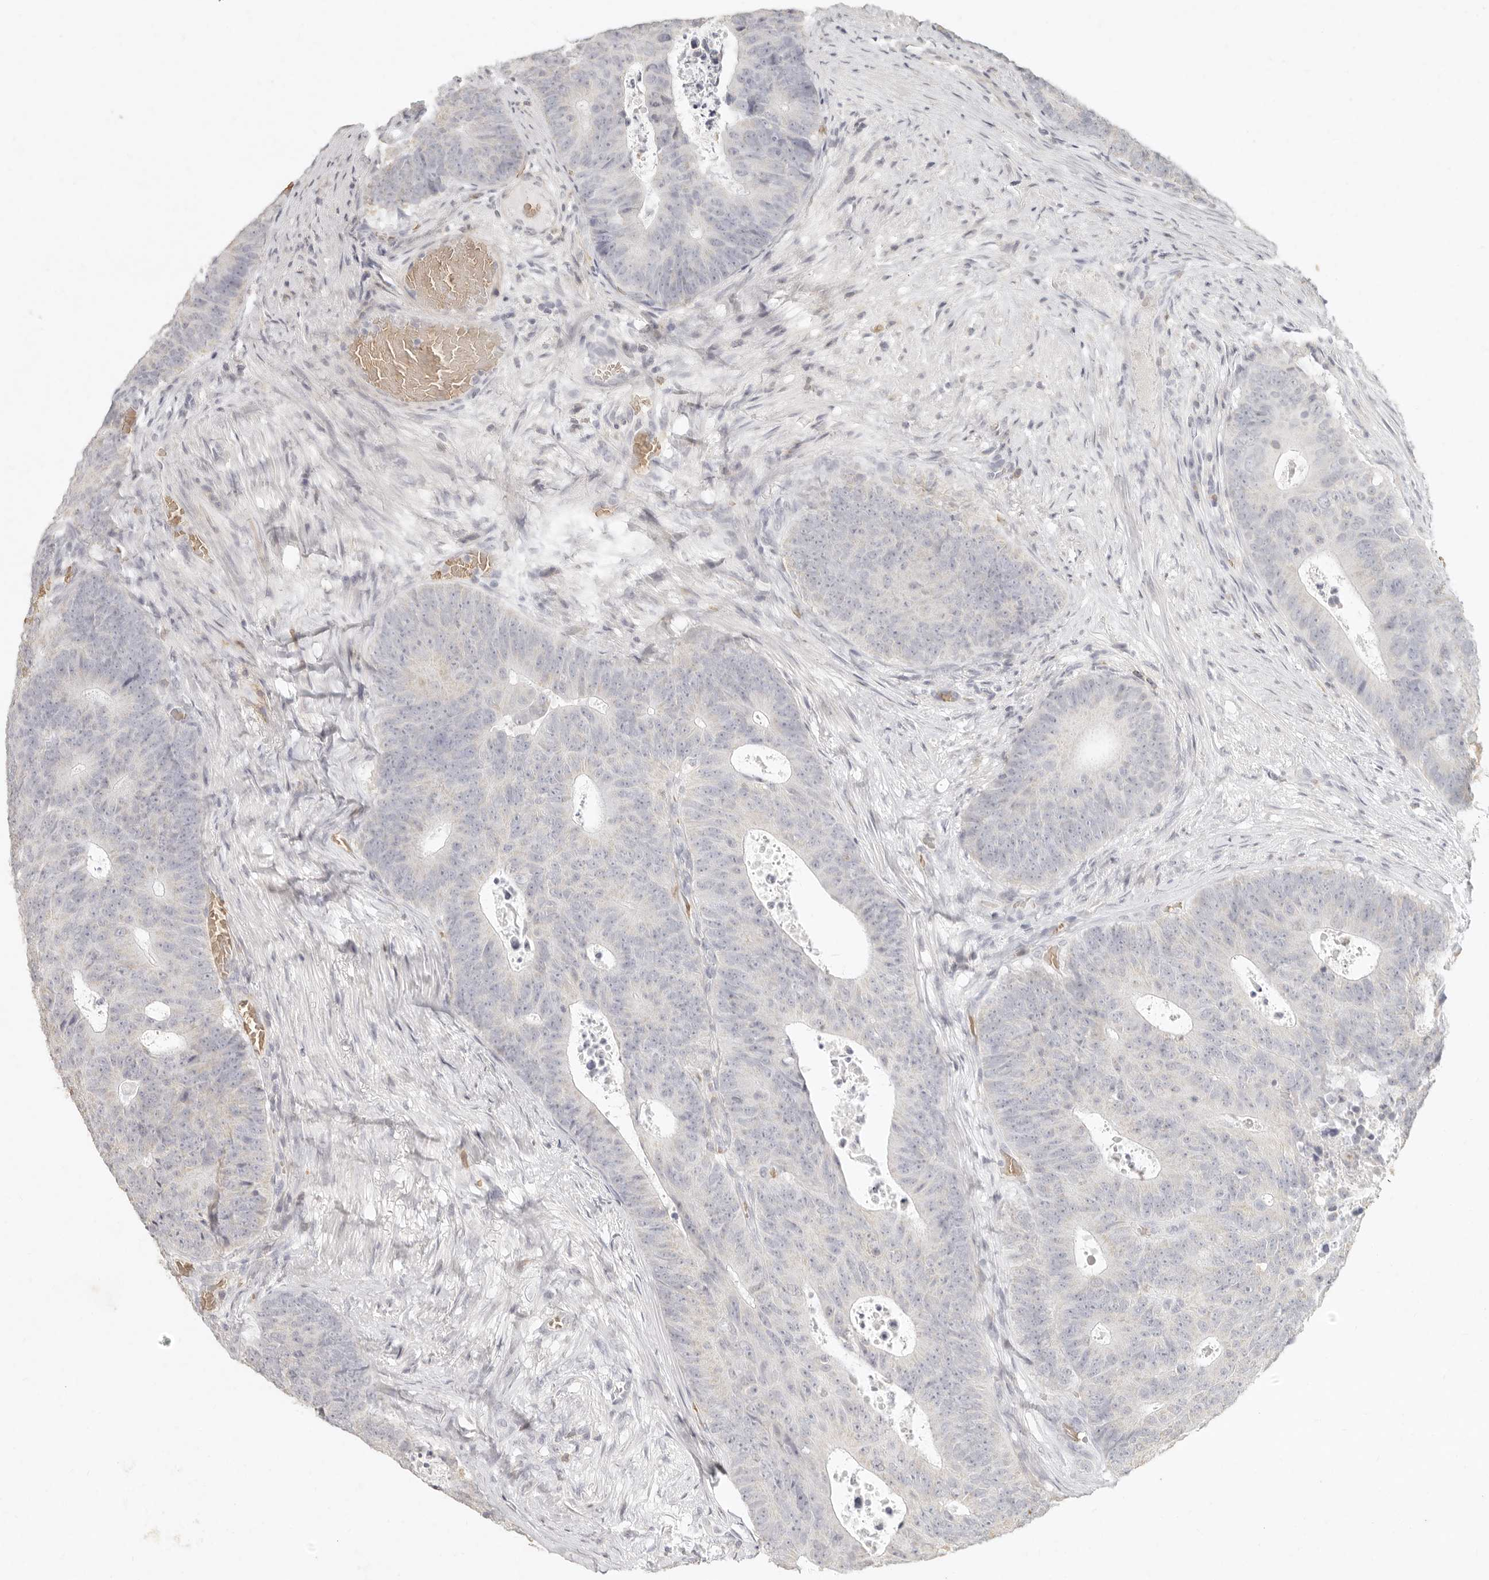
{"staining": {"intensity": "negative", "quantity": "none", "location": "none"}, "tissue": "colorectal cancer", "cell_type": "Tumor cells", "image_type": "cancer", "snomed": [{"axis": "morphology", "description": "Adenocarcinoma, NOS"}, {"axis": "topography", "description": "Colon"}], "caption": "This is an IHC photomicrograph of colorectal cancer (adenocarcinoma). There is no staining in tumor cells.", "gene": "NIBAN1", "patient": {"sex": "male", "age": 87}}